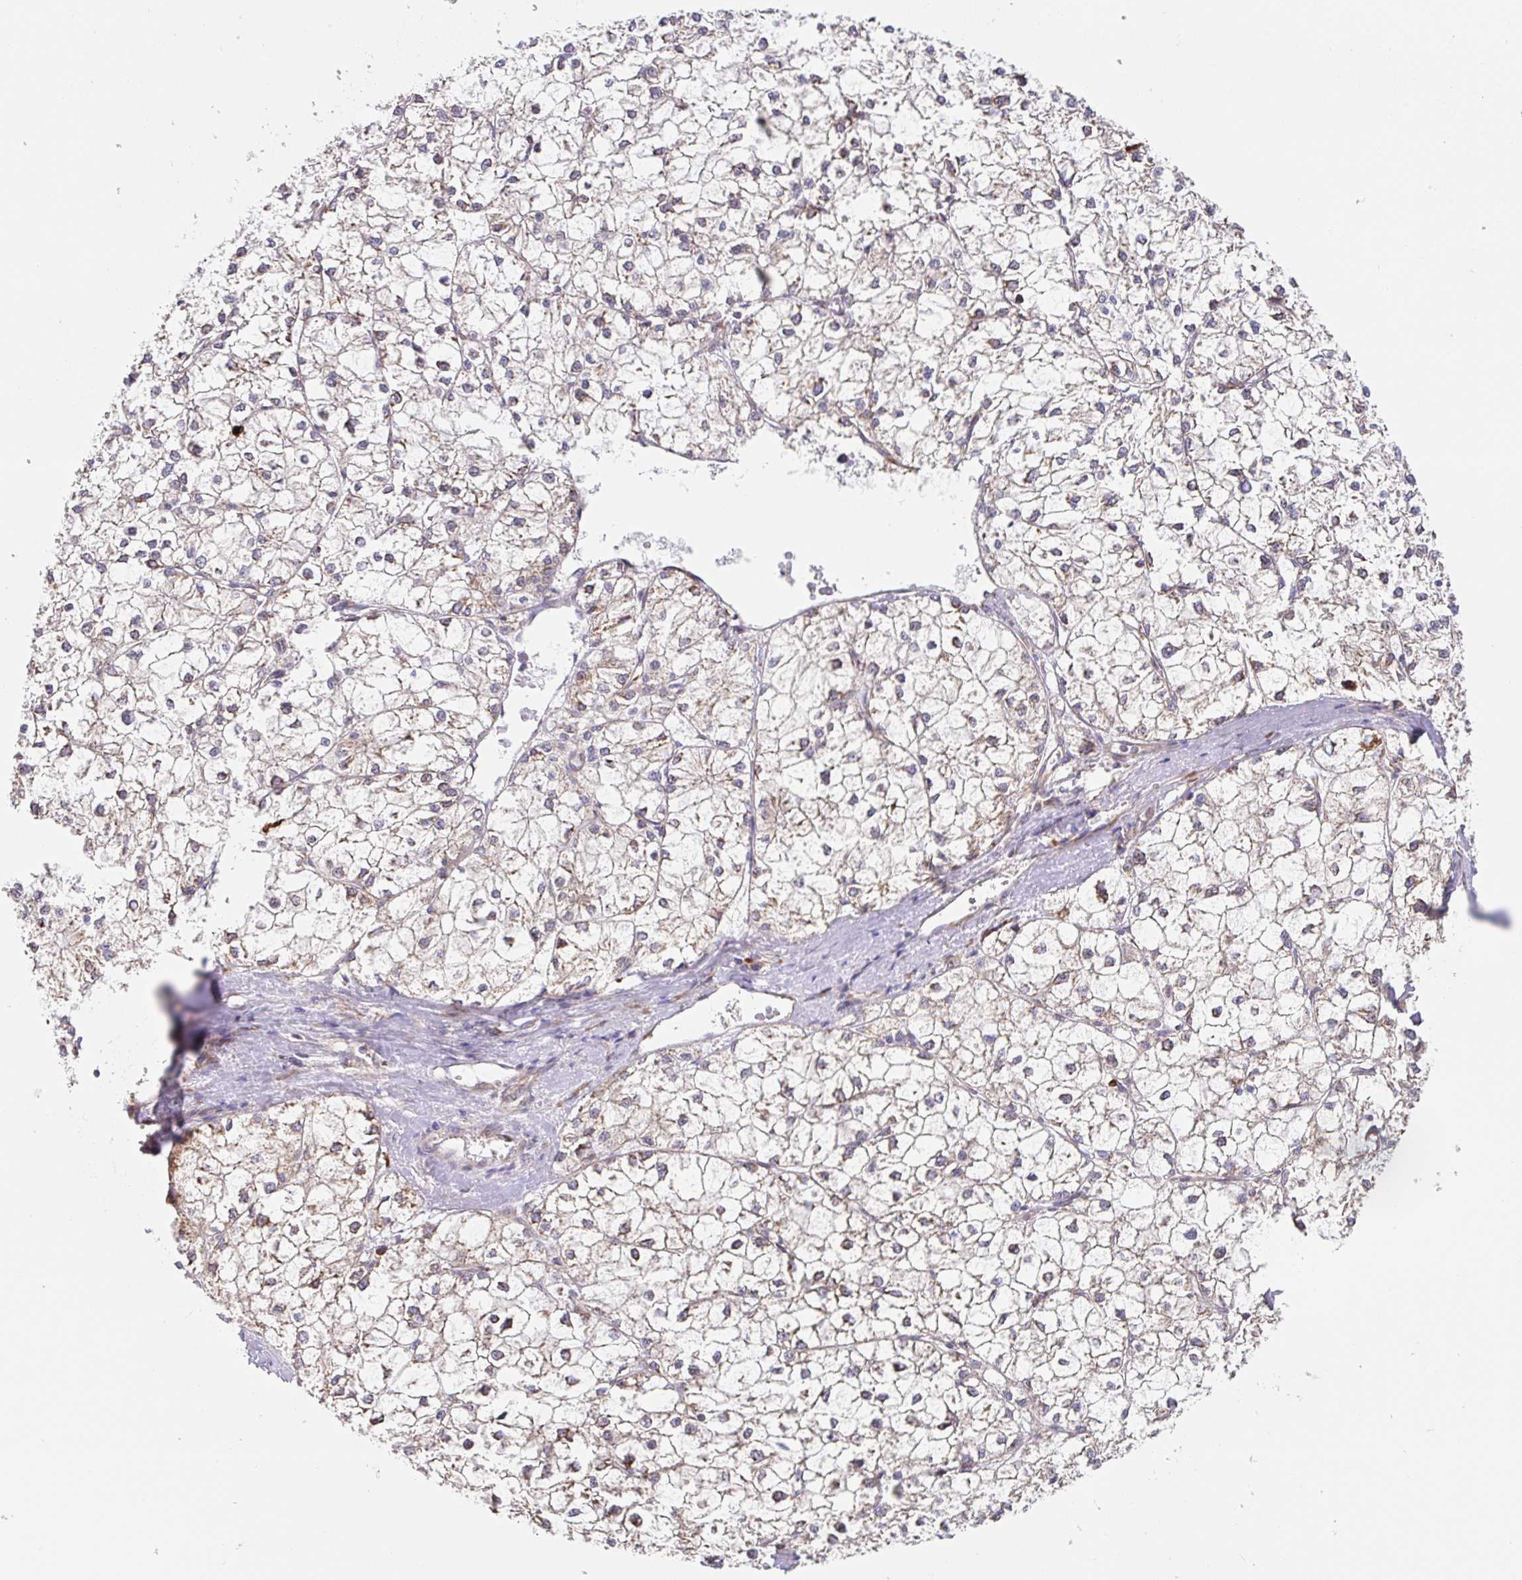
{"staining": {"intensity": "weak", "quantity": "25%-75%", "location": "cytoplasmic/membranous"}, "tissue": "liver cancer", "cell_type": "Tumor cells", "image_type": "cancer", "snomed": [{"axis": "morphology", "description": "Carcinoma, Hepatocellular, NOS"}, {"axis": "topography", "description": "Liver"}], "caption": "The histopathology image demonstrates staining of liver hepatocellular carcinoma, revealing weak cytoplasmic/membranous protein positivity (brown color) within tumor cells.", "gene": "PDPK1", "patient": {"sex": "female", "age": 43}}